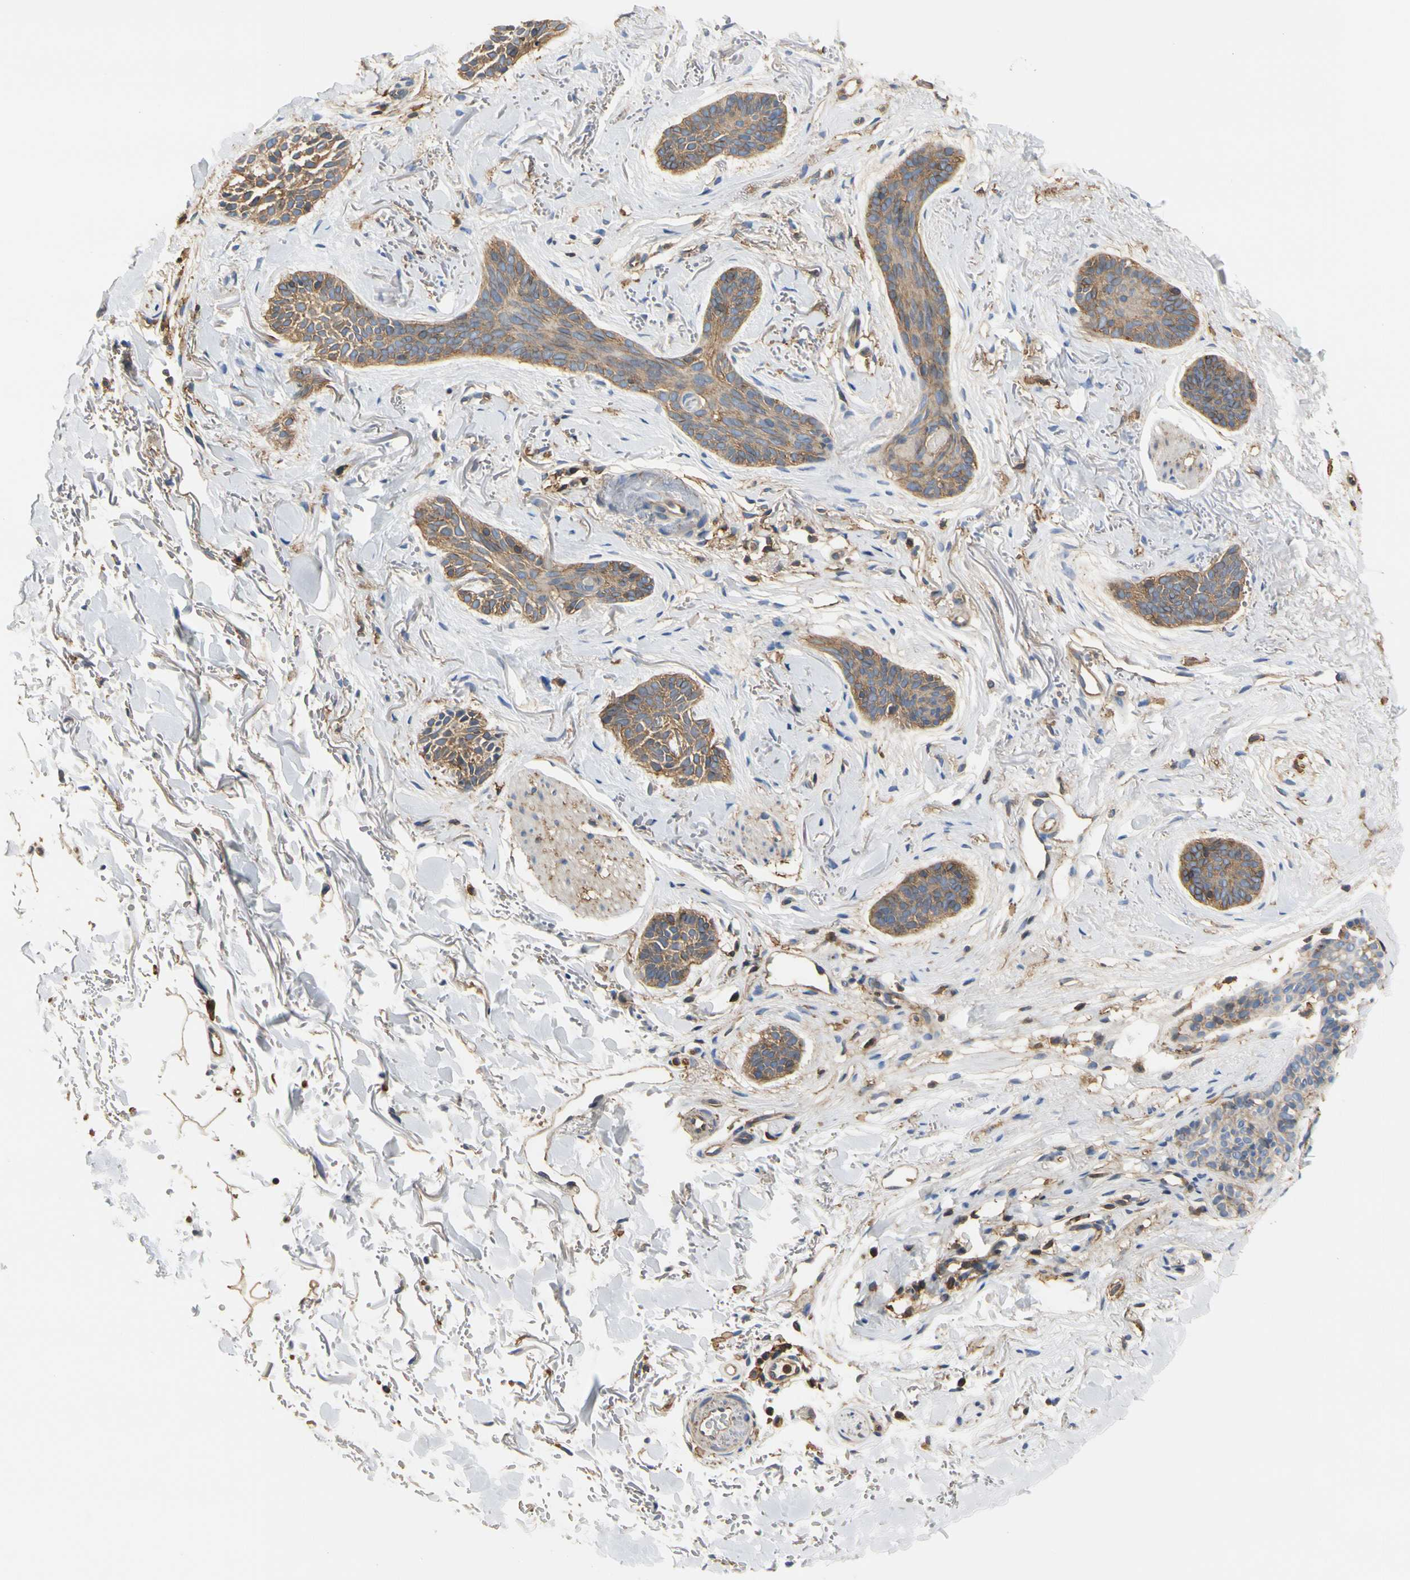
{"staining": {"intensity": "moderate", "quantity": ">75%", "location": "cytoplasmic/membranous"}, "tissue": "skin cancer", "cell_type": "Tumor cells", "image_type": "cancer", "snomed": [{"axis": "morphology", "description": "Basal cell carcinoma"}, {"axis": "topography", "description": "Skin"}], "caption": "A medium amount of moderate cytoplasmic/membranous expression is seen in about >75% of tumor cells in skin cancer tissue. Ihc stains the protein in brown and the nuclei are stained blue.", "gene": "IL1RL1", "patient": {"sex": "female", "age": 84}}